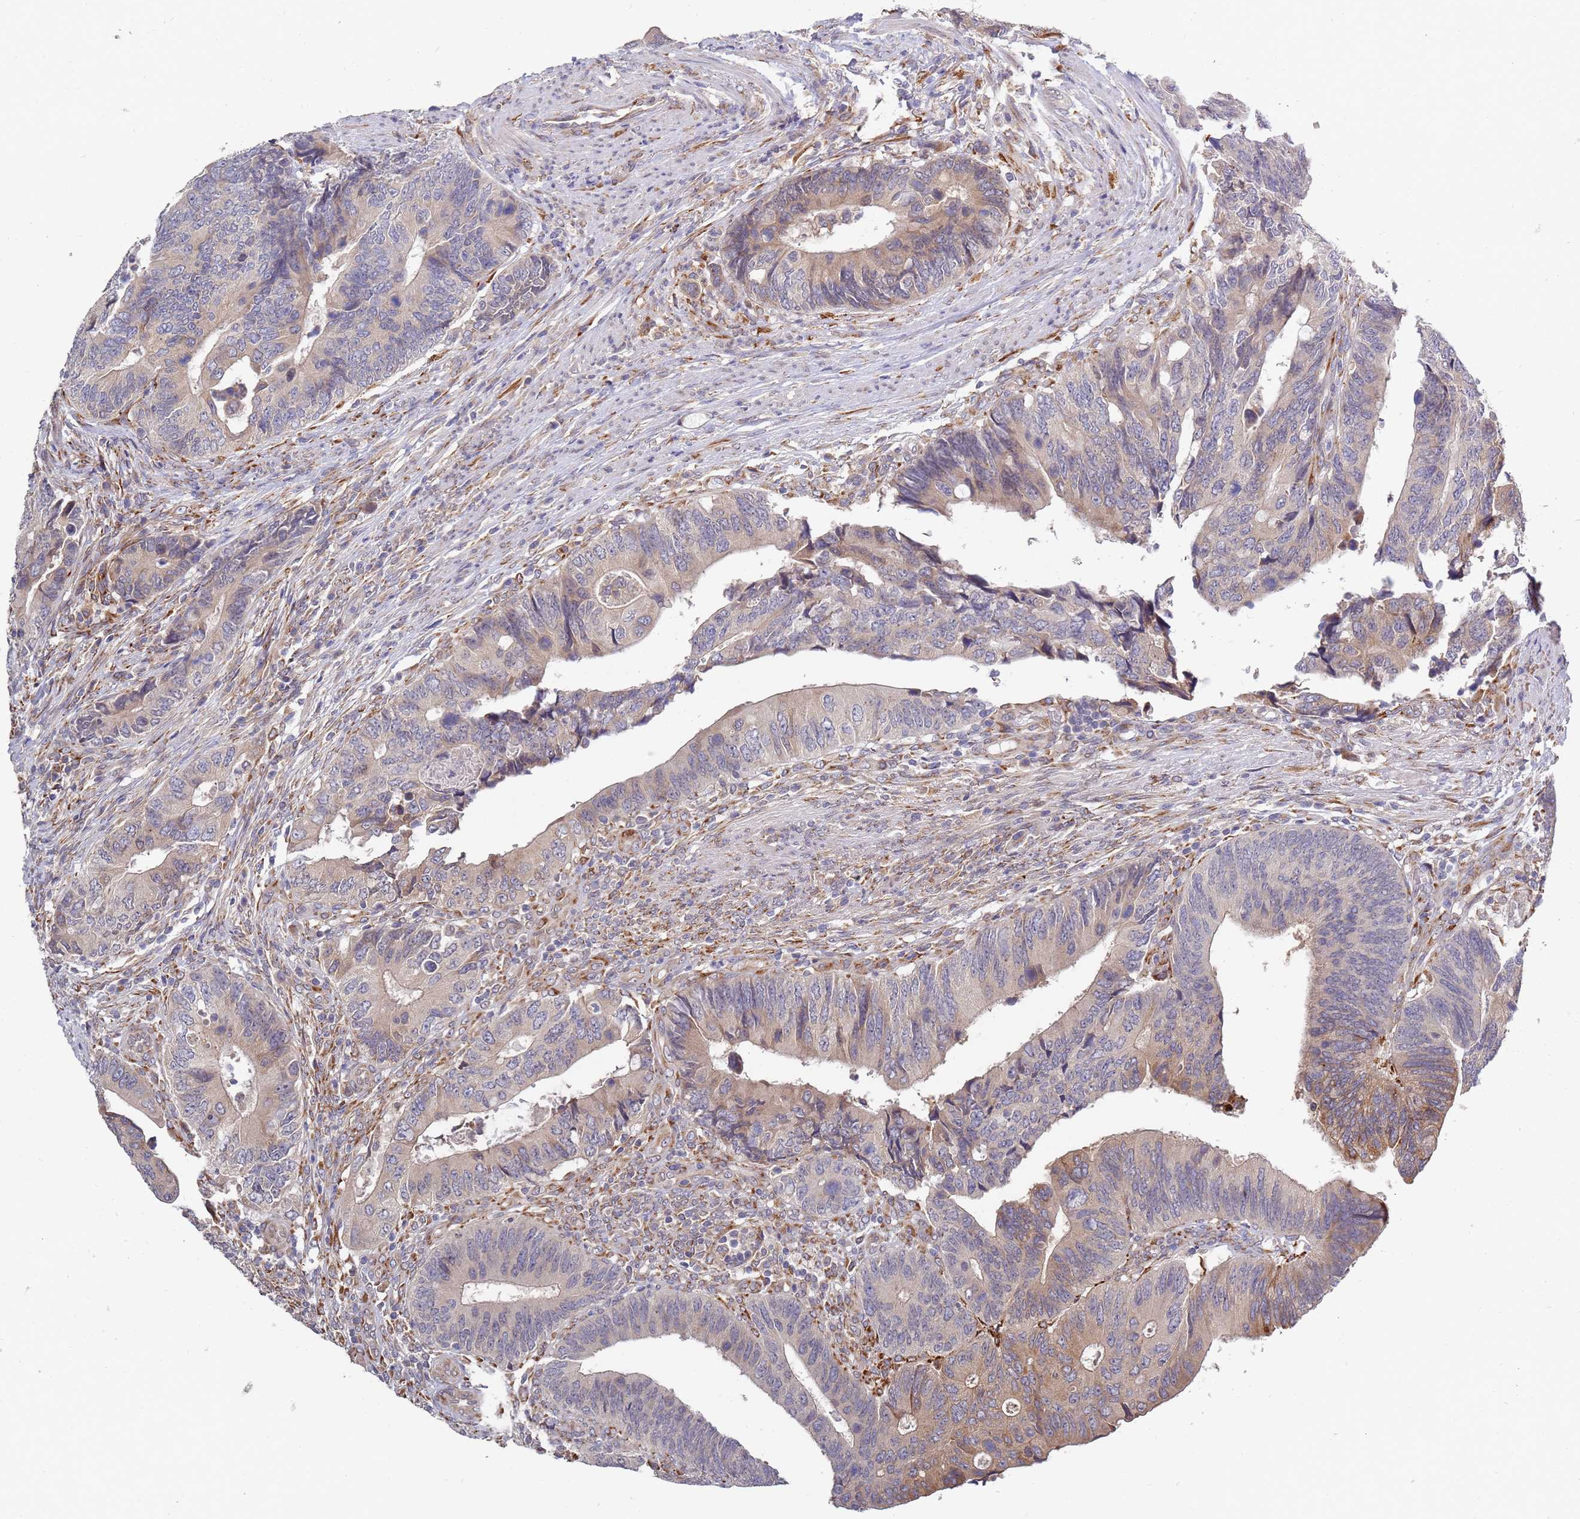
{"staining": {"intensity": "weak", "quantity": "25%-75%", "location": "cytoplasmic/membranous"}, "tissue": "colorectal cancer", "cell_type": "Tumor cells", "image_type": "cancer", "snomed": [{"axis": "morphology", "description": "Adenocarcinoma, NOS"}, {"axis": "topography", "description": "Colon"}], "caption": "This histopathology image displays immunohistochemistry staining of human adenocarcinoma (colorectal), with low weak cytoplasmic/membranous positivity in approximately 25%-75% of tumor cells.", "gene": "VRK2", "patient": {"sex": "male", "age": 87}}